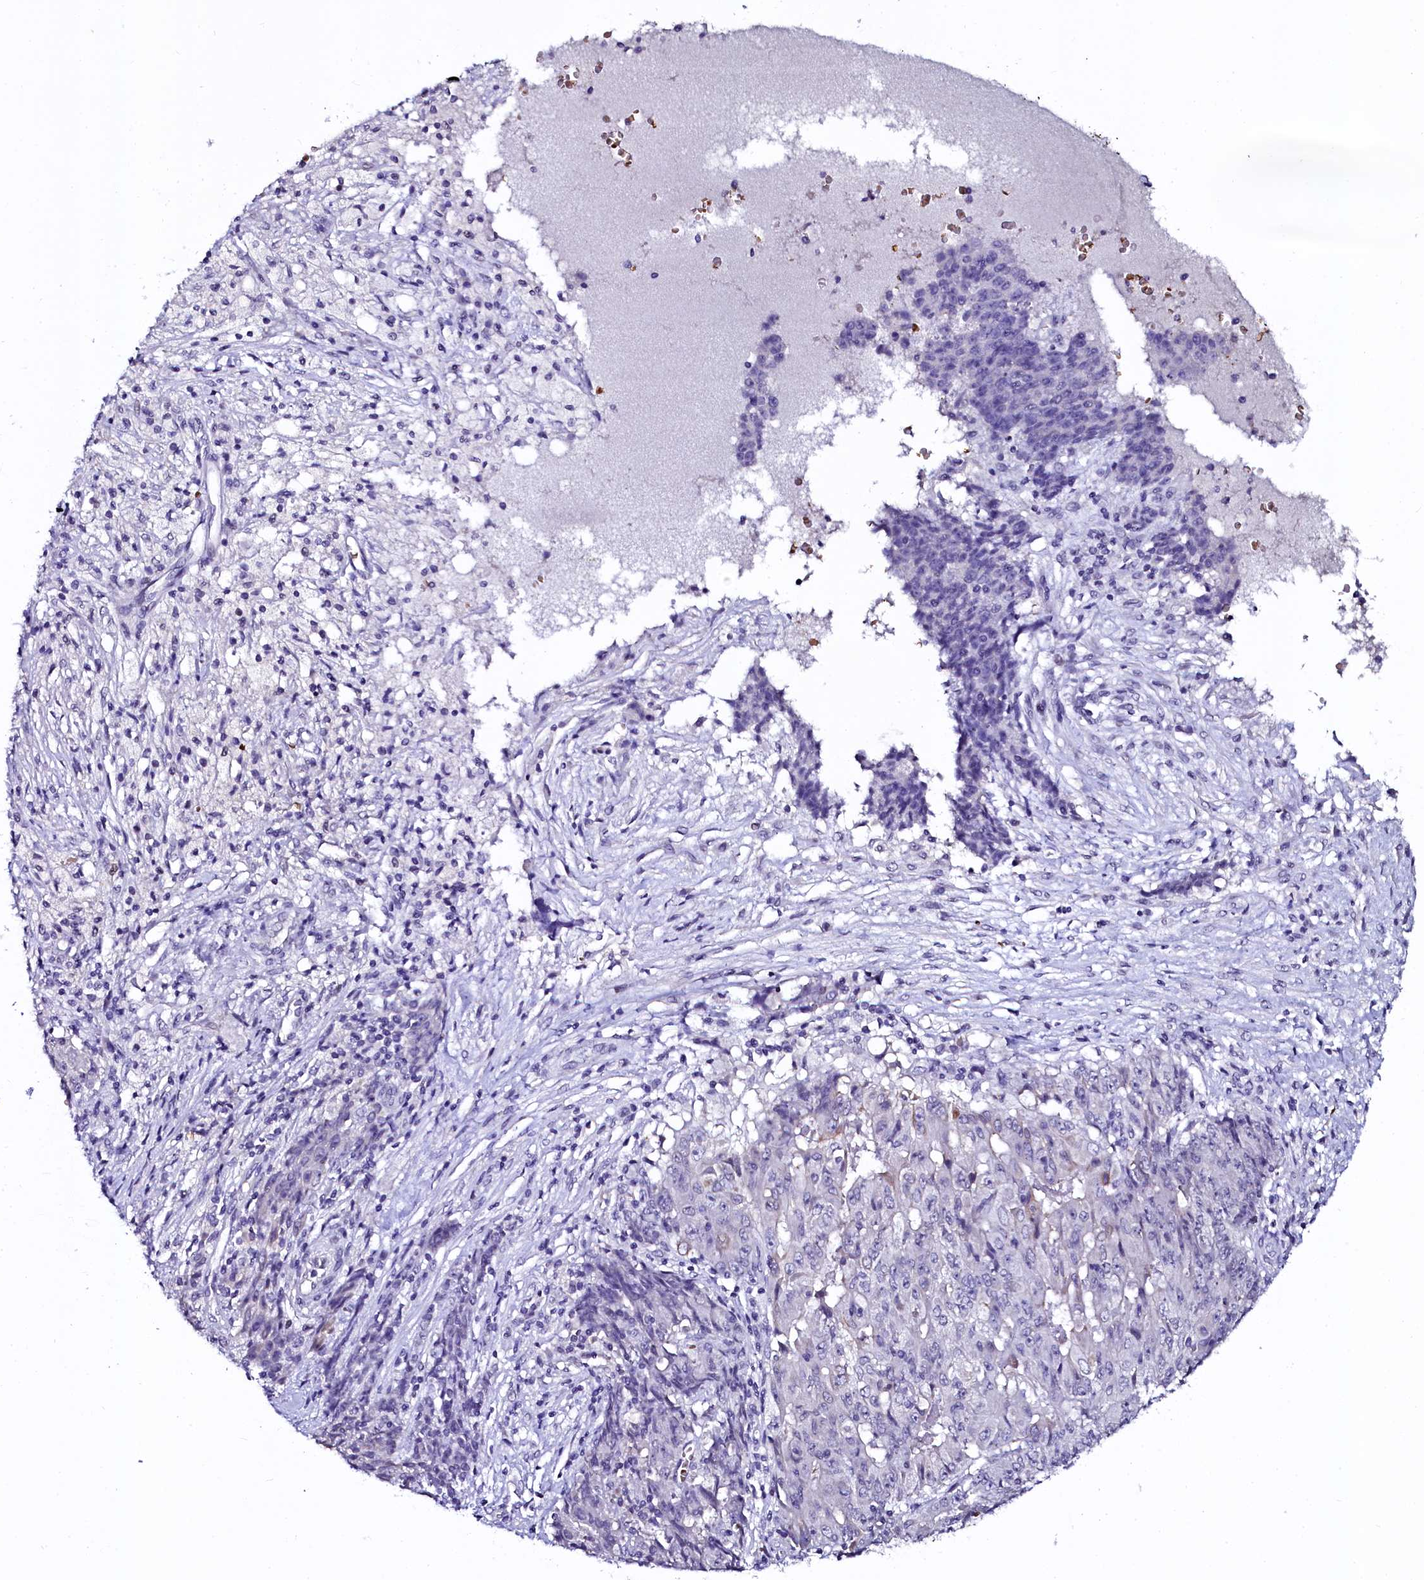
{"staining": {"intensity": "negative", "quantity": "none", "location": "none"}, "tissue": "ovarian cancer", "cell_type": "Tumor cells", "image_type": "cancer", "snomed": [{"axis": "morphology", "description": "Carcinoma, endometroid"}, {"axis": "topography", "description": "Ovary"}], "caption": "Tumor cells are negative for protein expression in human endometroid carcinoma (ovarian).", "gene": "CTDSPL2", "patient": {"sex": "female", "age": 42}}